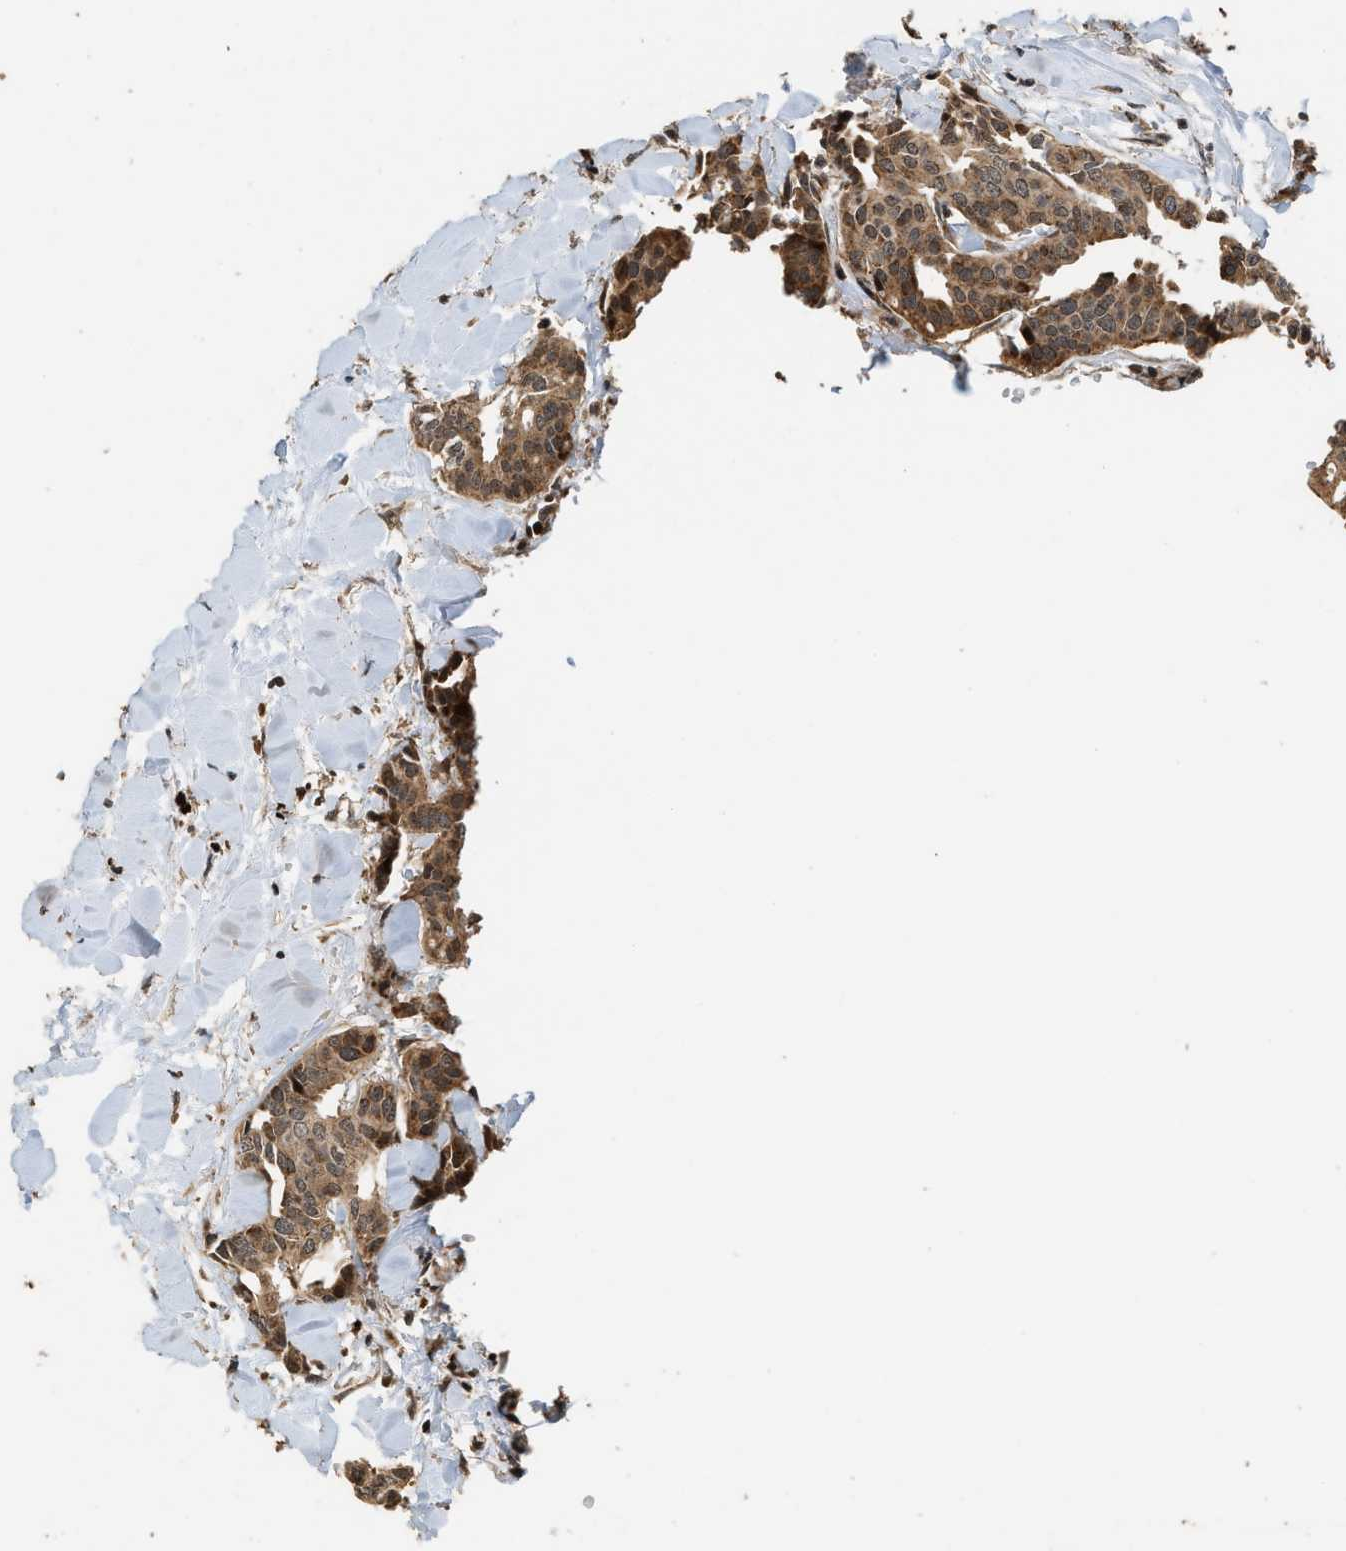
{"staining": {"intensity": "moderate", "quantity": ">75%", "location": "cytoplasmic/membranous"}, "tissue": "head and neck cancer", "cell_type": "Tumor cells", "image_type": "cancer", "snomed": [{"axis": "morphology", "description": "Adenocarcinoma, NOS"}, {"axis": "topography", "description": "Salivary gland"}, {"axis": "topography", "description": "Head-Neck"}], "caption": "Immunohistochemical staining of human adenocarcinoma (head and neck) shows moderate cytoplasmic/membranous protein positivity in approximately >75% of tumor cells. (brown staining indicates protein expression, while blue staining denotes nuclei).", "gene": "ELP2", "patient": {"sex": "female", "age": 59}}